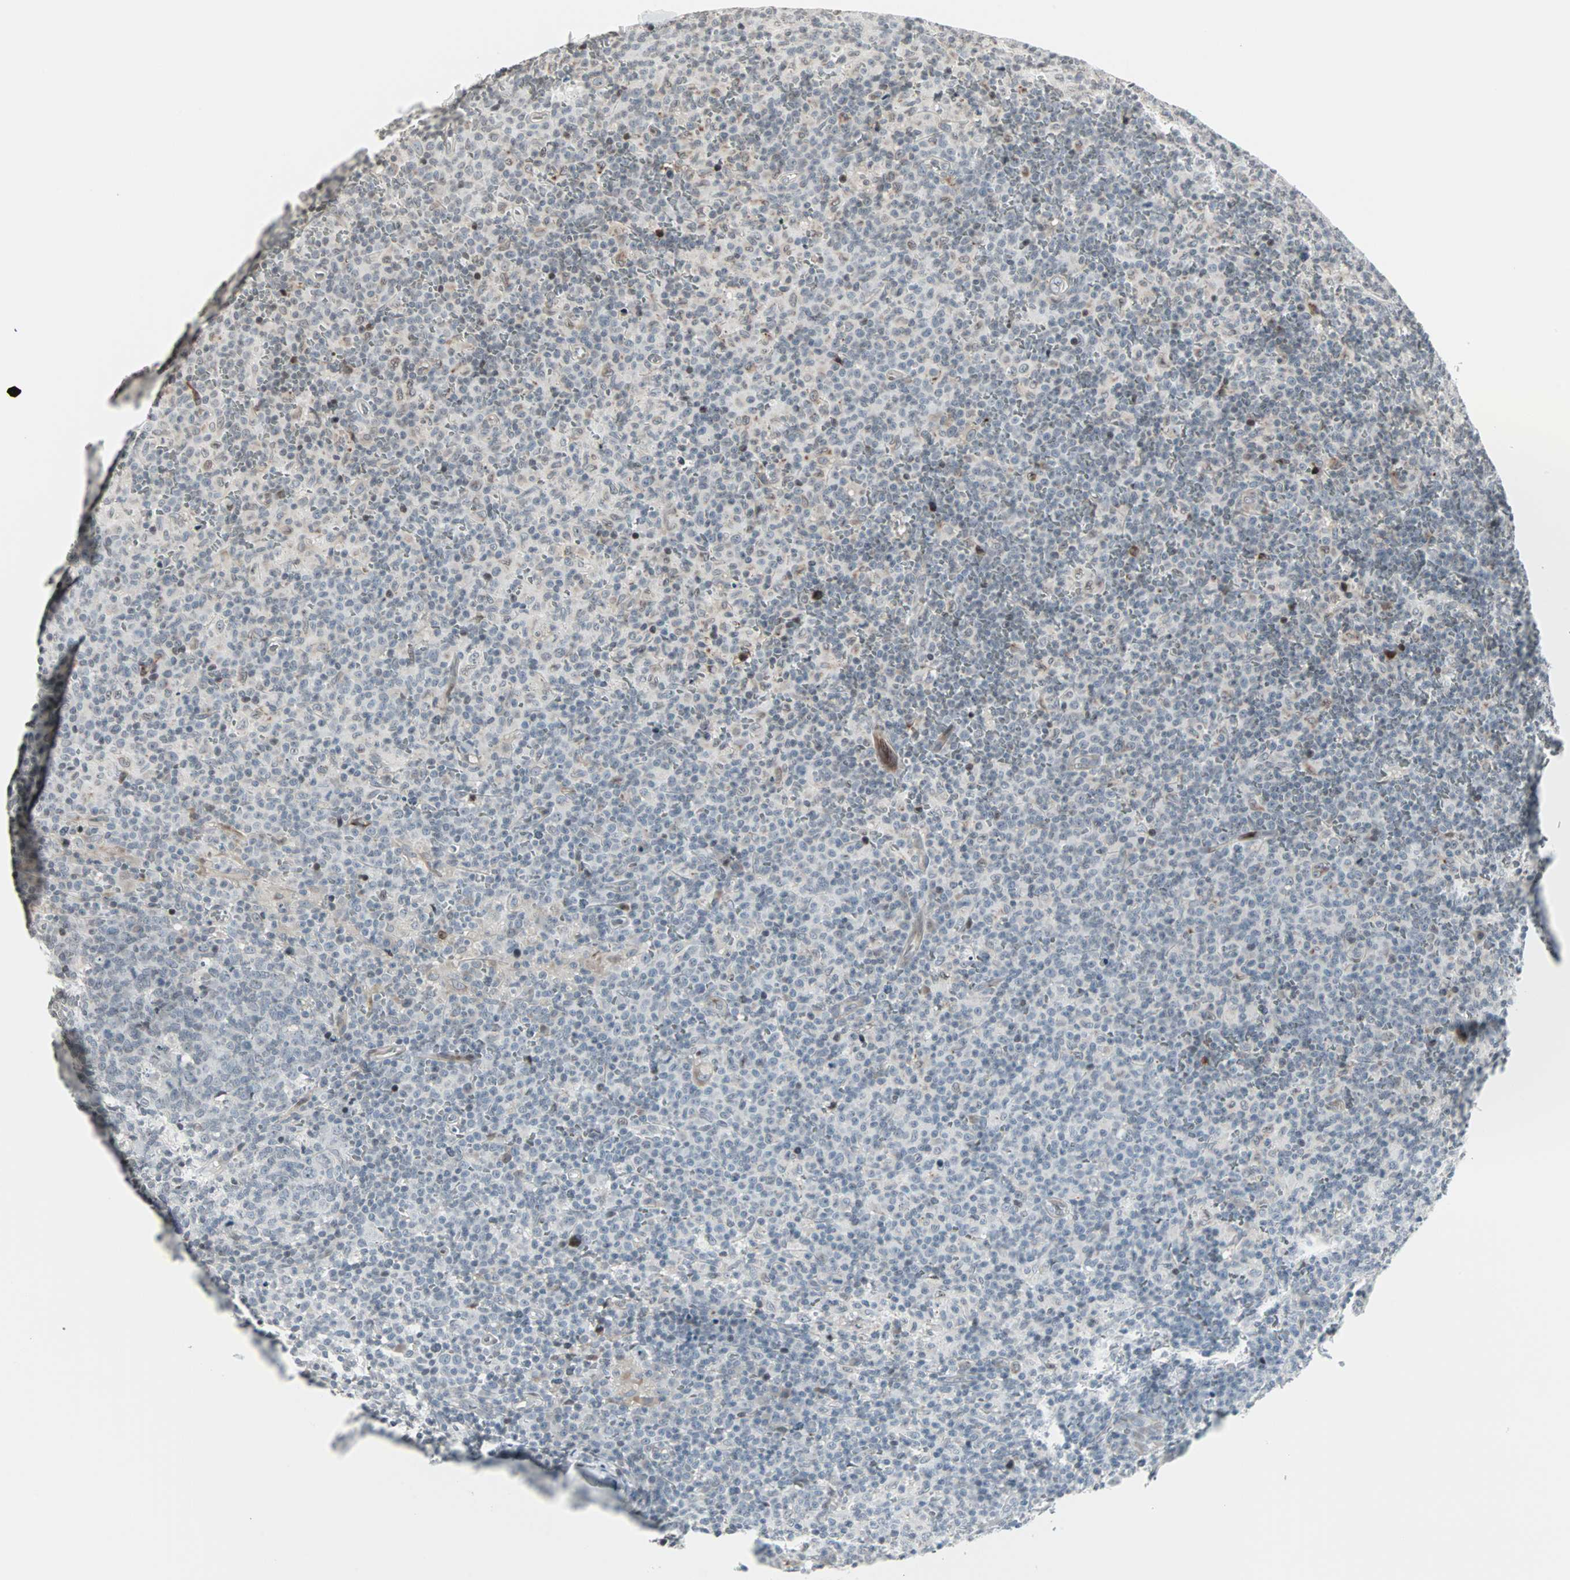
{"staining": {"intensity": "negative", "quantity": "none", "location": "none"}, "tissue": "lymph node", "cell_type": "Germinal center cells", "image_type": "normal", "snomed": [{"axis": "morphology", "description": "Normal tissue, NOS"}, {"axis": "morphology", "description": "Inflammation, NOS"}, {"axis": "topography", "description": "Lymph node"}], "caption": "Lymph node was stained to show a protein in brown. There is no significant staining in germinal center cells. (Stains: DAB immunohistochemistry with hematoxylin counter stain, Microscopy: brightfield microscopy at high magnification).", "gene": "CBLC", "patient": {"sex": "male", "age": 55}}